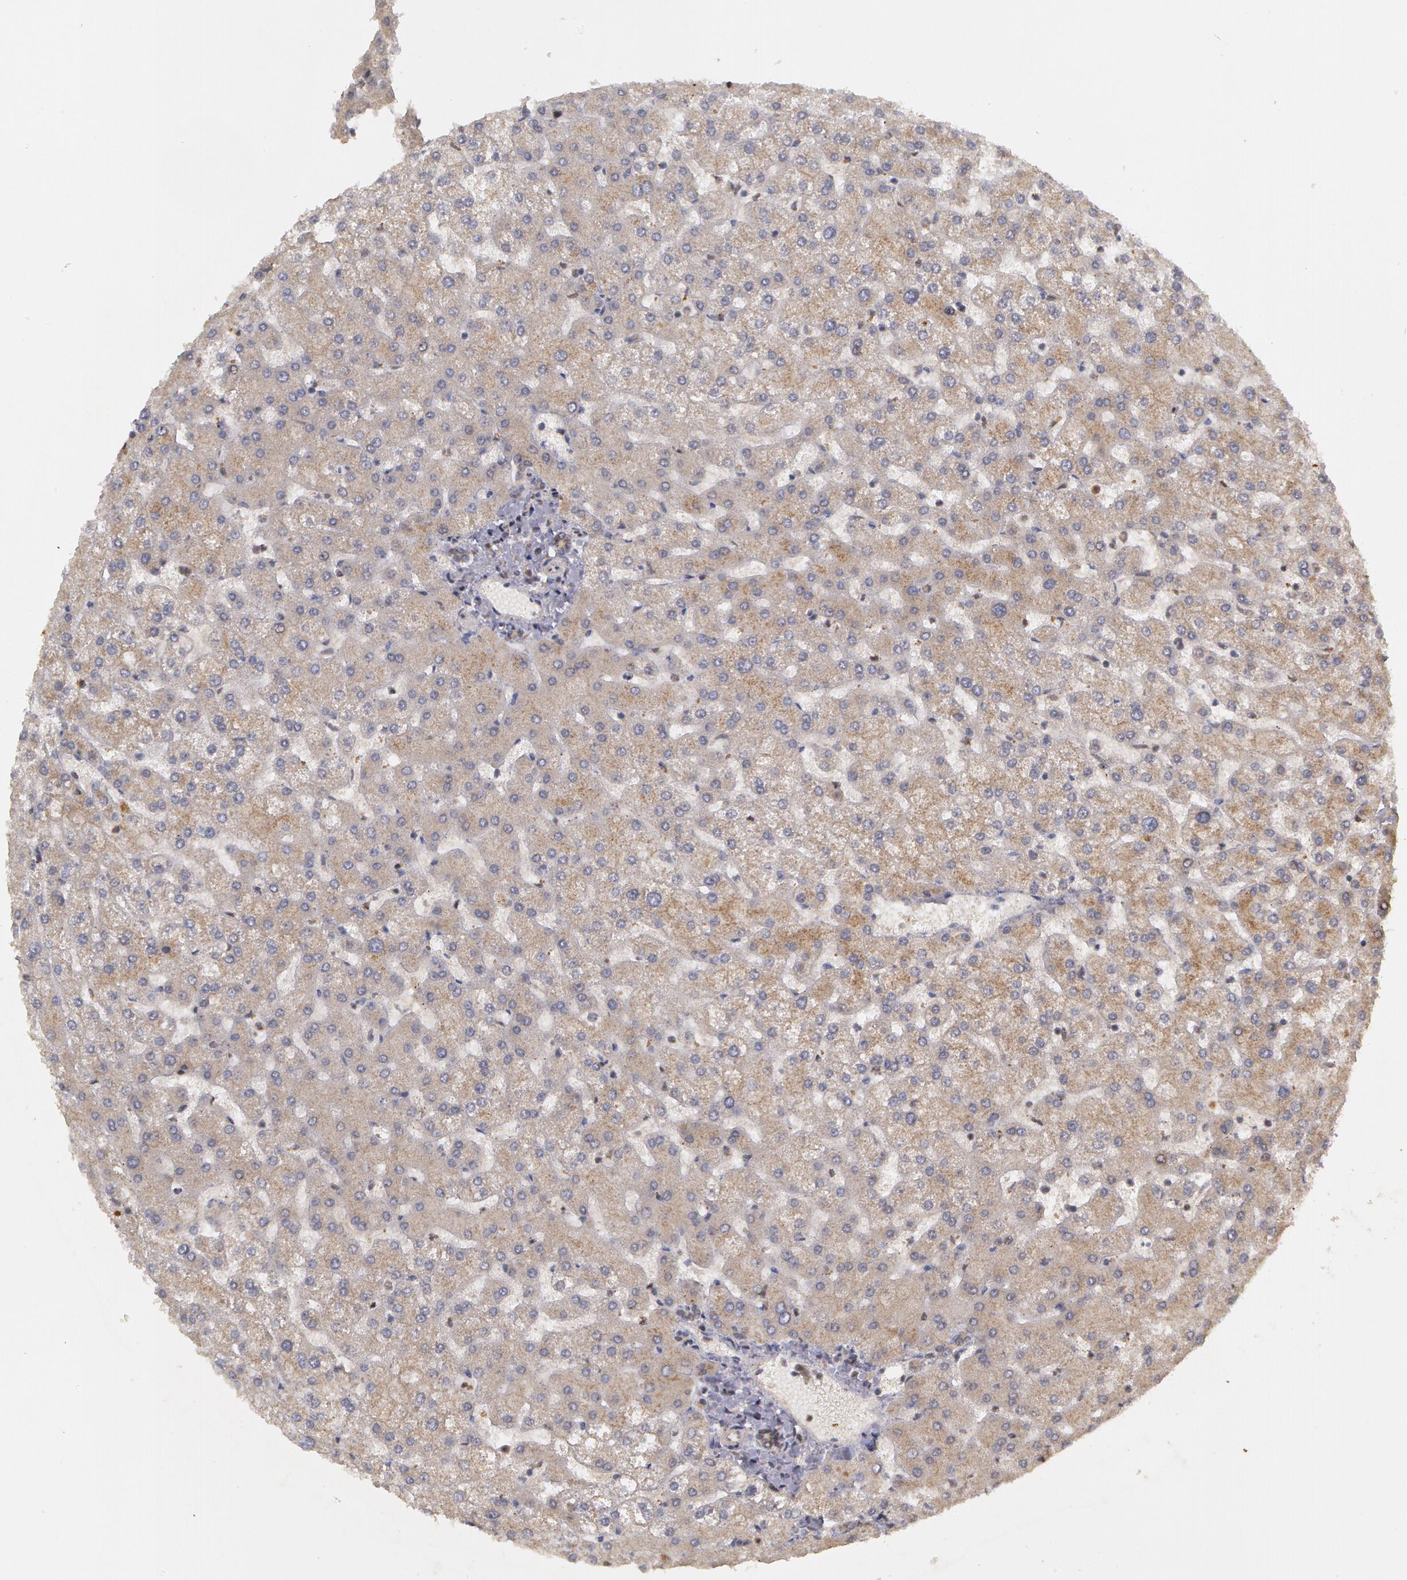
{"staining": {"intensity": "weak", "quantity": ">75%", "location": "cytoplasmic/membranous"}, "tissue": "liver", "cell_type": "Cholangiocytes", "image_type": "normal", "snomed": [{"axis": "morphology", "description": "Normal tissue, NOS"}, {"axis": "topography", "description": "Liver"}], "caption": "Immunohistochemical staining of unremarkable human liver demonstrates weak cytoplasmic/membranous protein positivity in about >75% of cholangiocytes.", "gene": "STX5", "patient": {"sex": "female", "age": 32}}